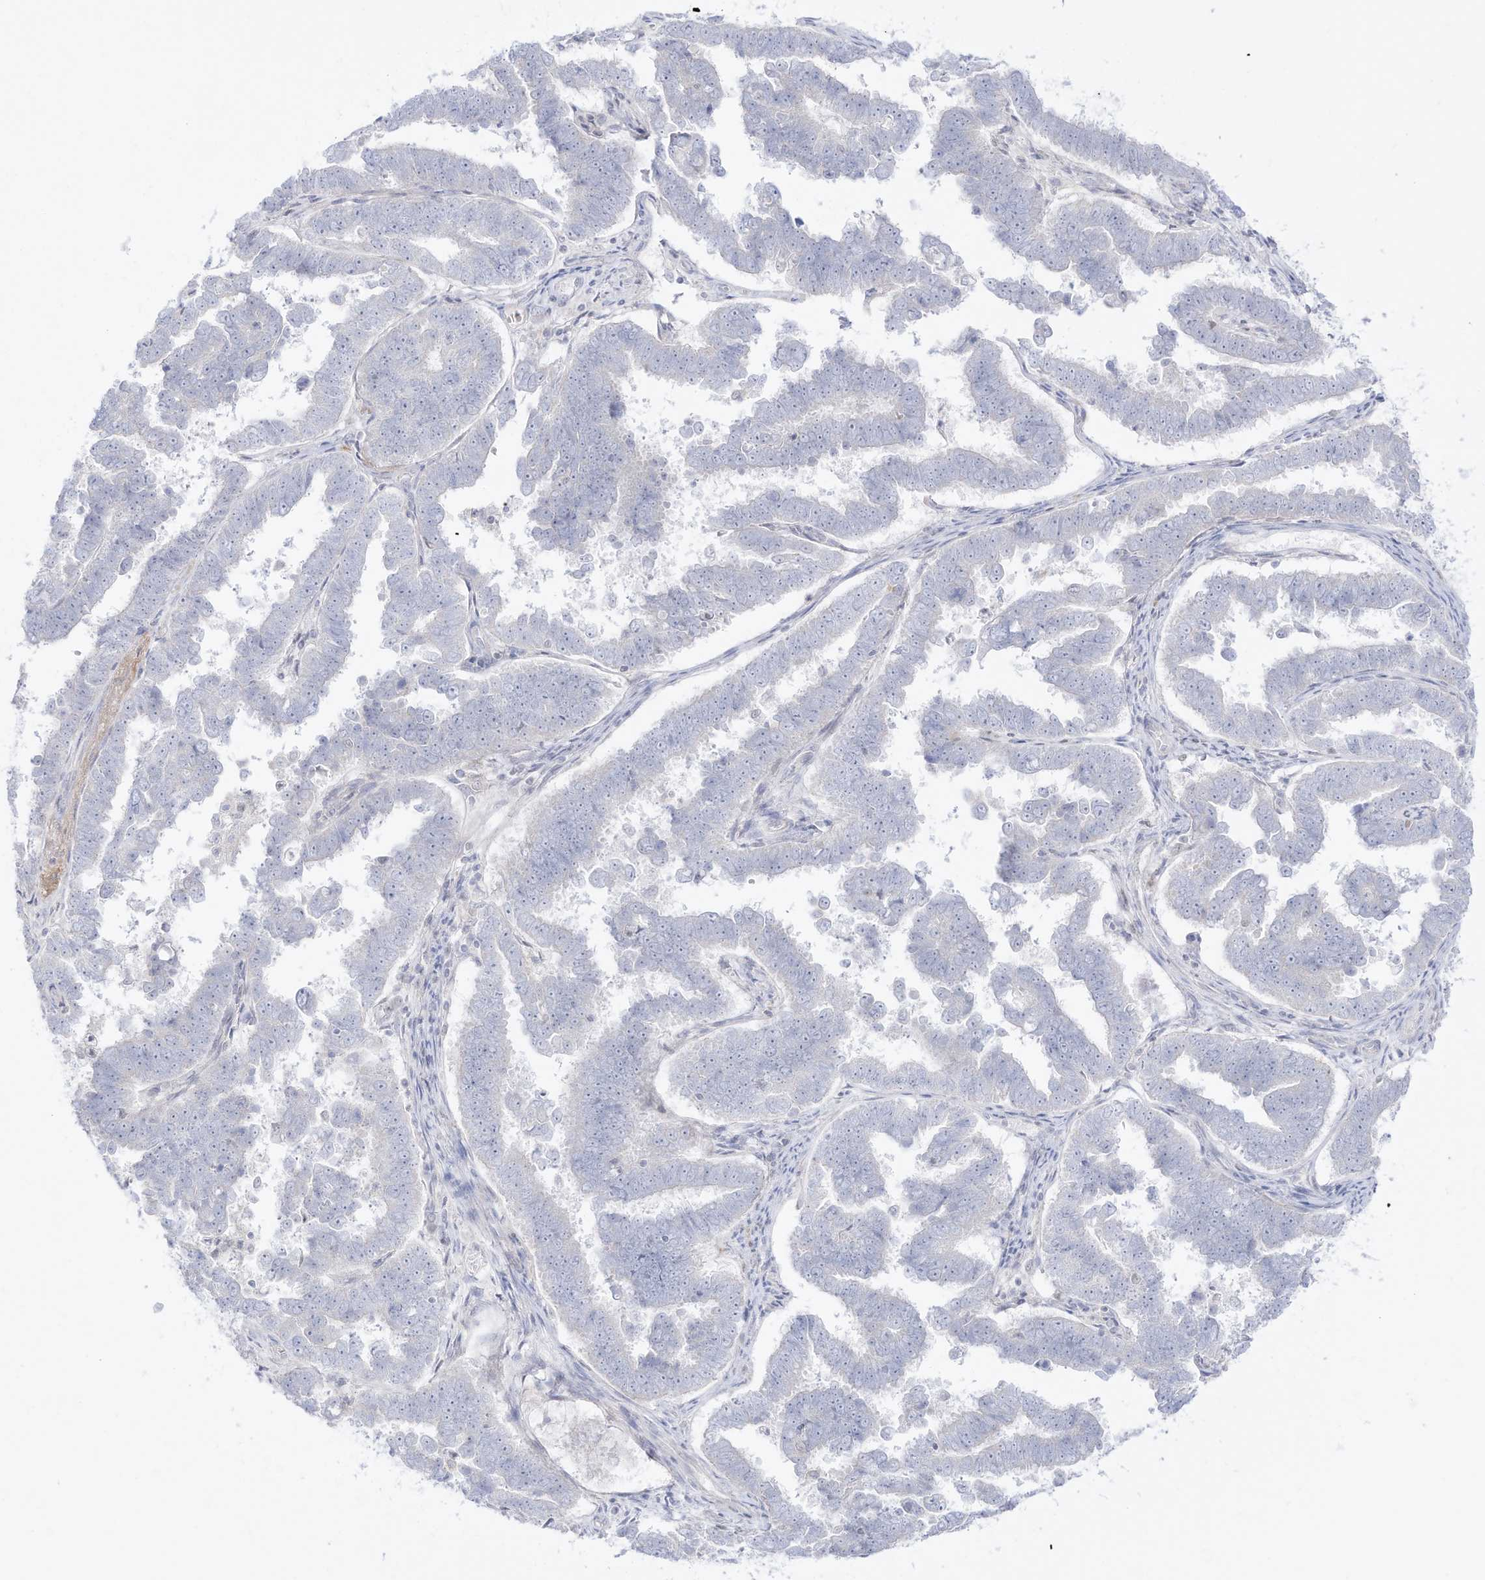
{"staining": {"intensity": "negative", "quantity": "none", "location": "none"}, "tissue": "endometrial cancer", "cell_type": "Tumor cells", "image_type": "cancer", "snomed": [{"axis": "morphology", "description": "Adenocarcinoma, NOS"}, {"axis": "topography", "description": "Endometrium"}], "caption": "DAB immunohistochemical staining of endometrial cancer (adenocarcinoma) demonstrates no significant staining in tumor cells. (Brightfield microscopy of DAB IHC at high magnification).", "gene": "DMKN", "patient": {"sex": "female", "age": 75}}